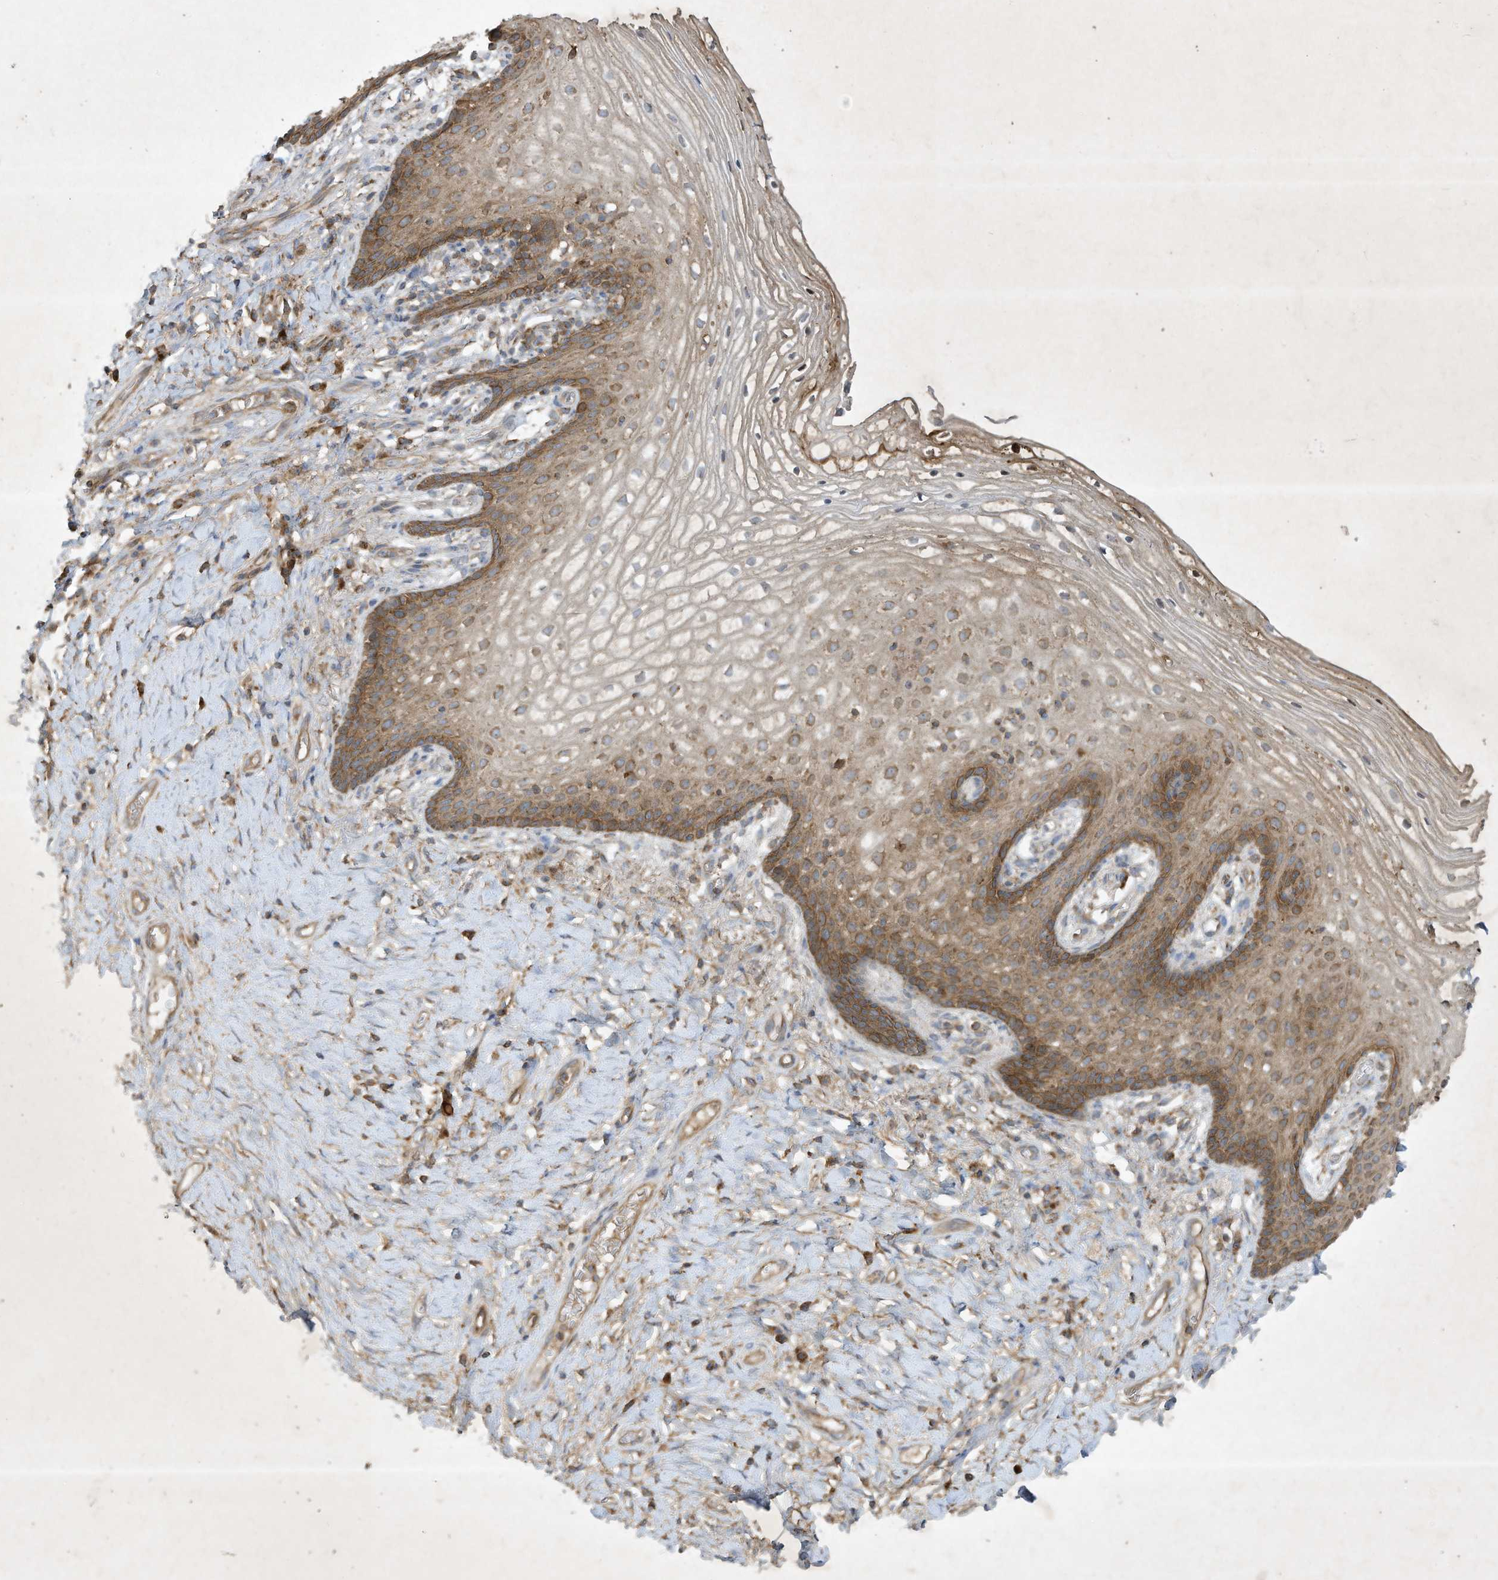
{"staining": {"intensity": "moderate", "quantity": "25%-75%", "location": "cytoplasmic/membranous"}, "tissue": "vagina", "cell_type": "Squamous epithelial cells", "image_type": "normal", "snomed": [{"axis": "morphology", "description": "Normal tissue, NOS"}, {"axis": "topography", "description": "Vagina"}], "caption": "A medium amount of moderate cytoplasmic/membranous expression is identified in about 25%-75% of squamous epithelial cells in benign vagina.", "gene": "SYNJ2", "patient": {"sex": "female", "age": 60}}